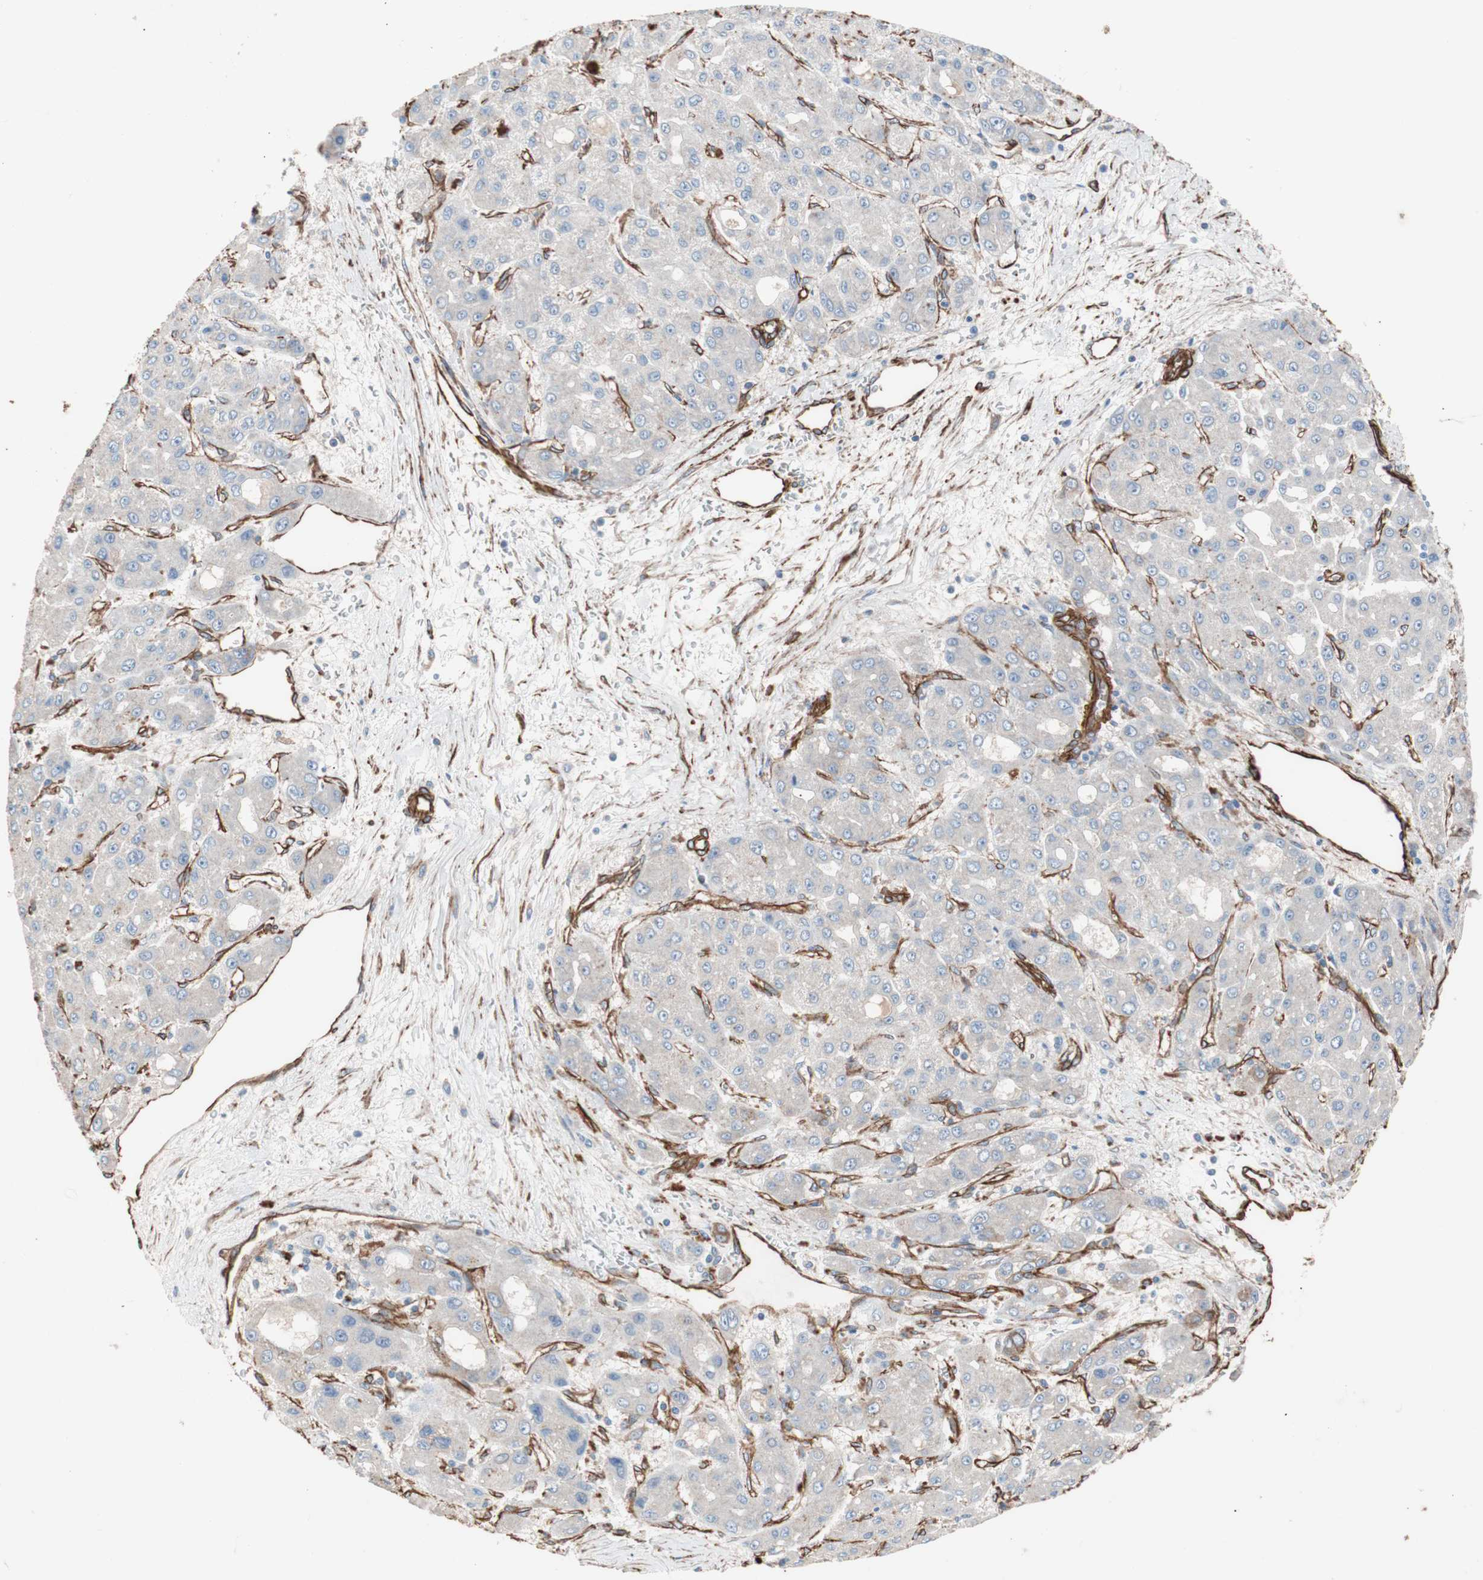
{"staining": {"intensity": "negative", "quantity": "none", "location": "none"}, "tissue": "liver cancer", "cell_type": "Tumor cells", "image_type": "cancer", "snomed": [{"axis": "morphology", "description": "Carcinoma, Hepatocellular, NOS"}, {"axis": "topography", "description": "Liver"}], "caption": "The photomicrograph displays no staining of tumor cells in hepatocellular carcinoma (liver).", "gene": "SPINT1", "patient": {"sex": "male", "age": 55}}